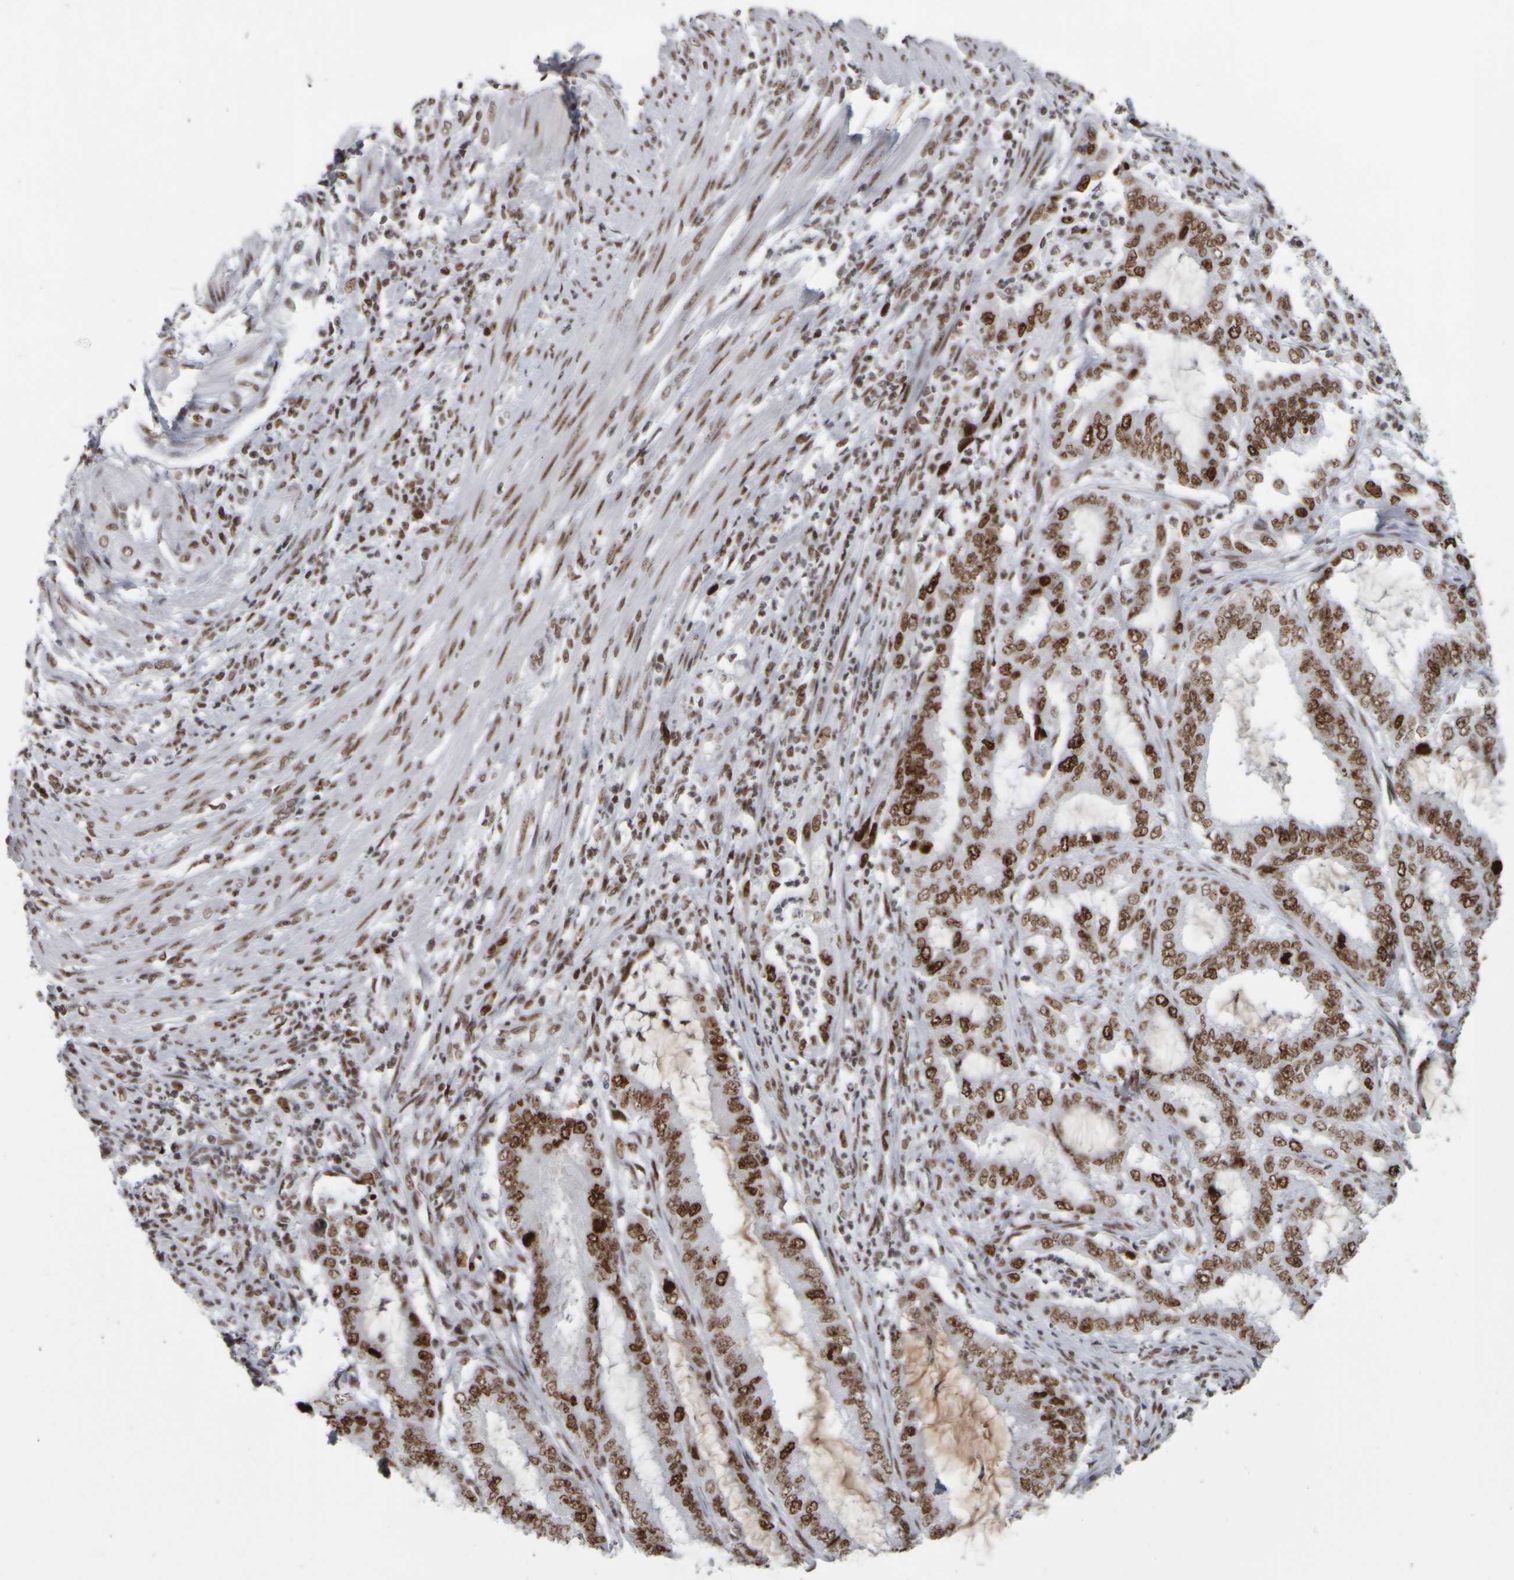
{"staining": {"intensity": "moderate", "quantity": ">75%", "location": "nuclear"}, "tissue": "endometrial cancer", "cell_type": "Tumor cells", "image_type": "cancer", "snomed": [{"axis": "morphology", "description": "Adenocarcinoma, NOS"}, {"axis": "topography", "description": "Endometrium"}], "caption": "Immunohistochemistry staining of endometrial adenocarcinoma, which exhibits medium levels of moderate nuclear expression in approximately >75% of tumor cells indicating moderate nuclear protein staining. The staining was performed using DAB (3,3'-diaminobenzidine) (brown) for protein detection and nuclei were counterstained in hematoxylin (blue).", "gene": "TOP2B", "patient": {"sex": "female", "age": 51}}